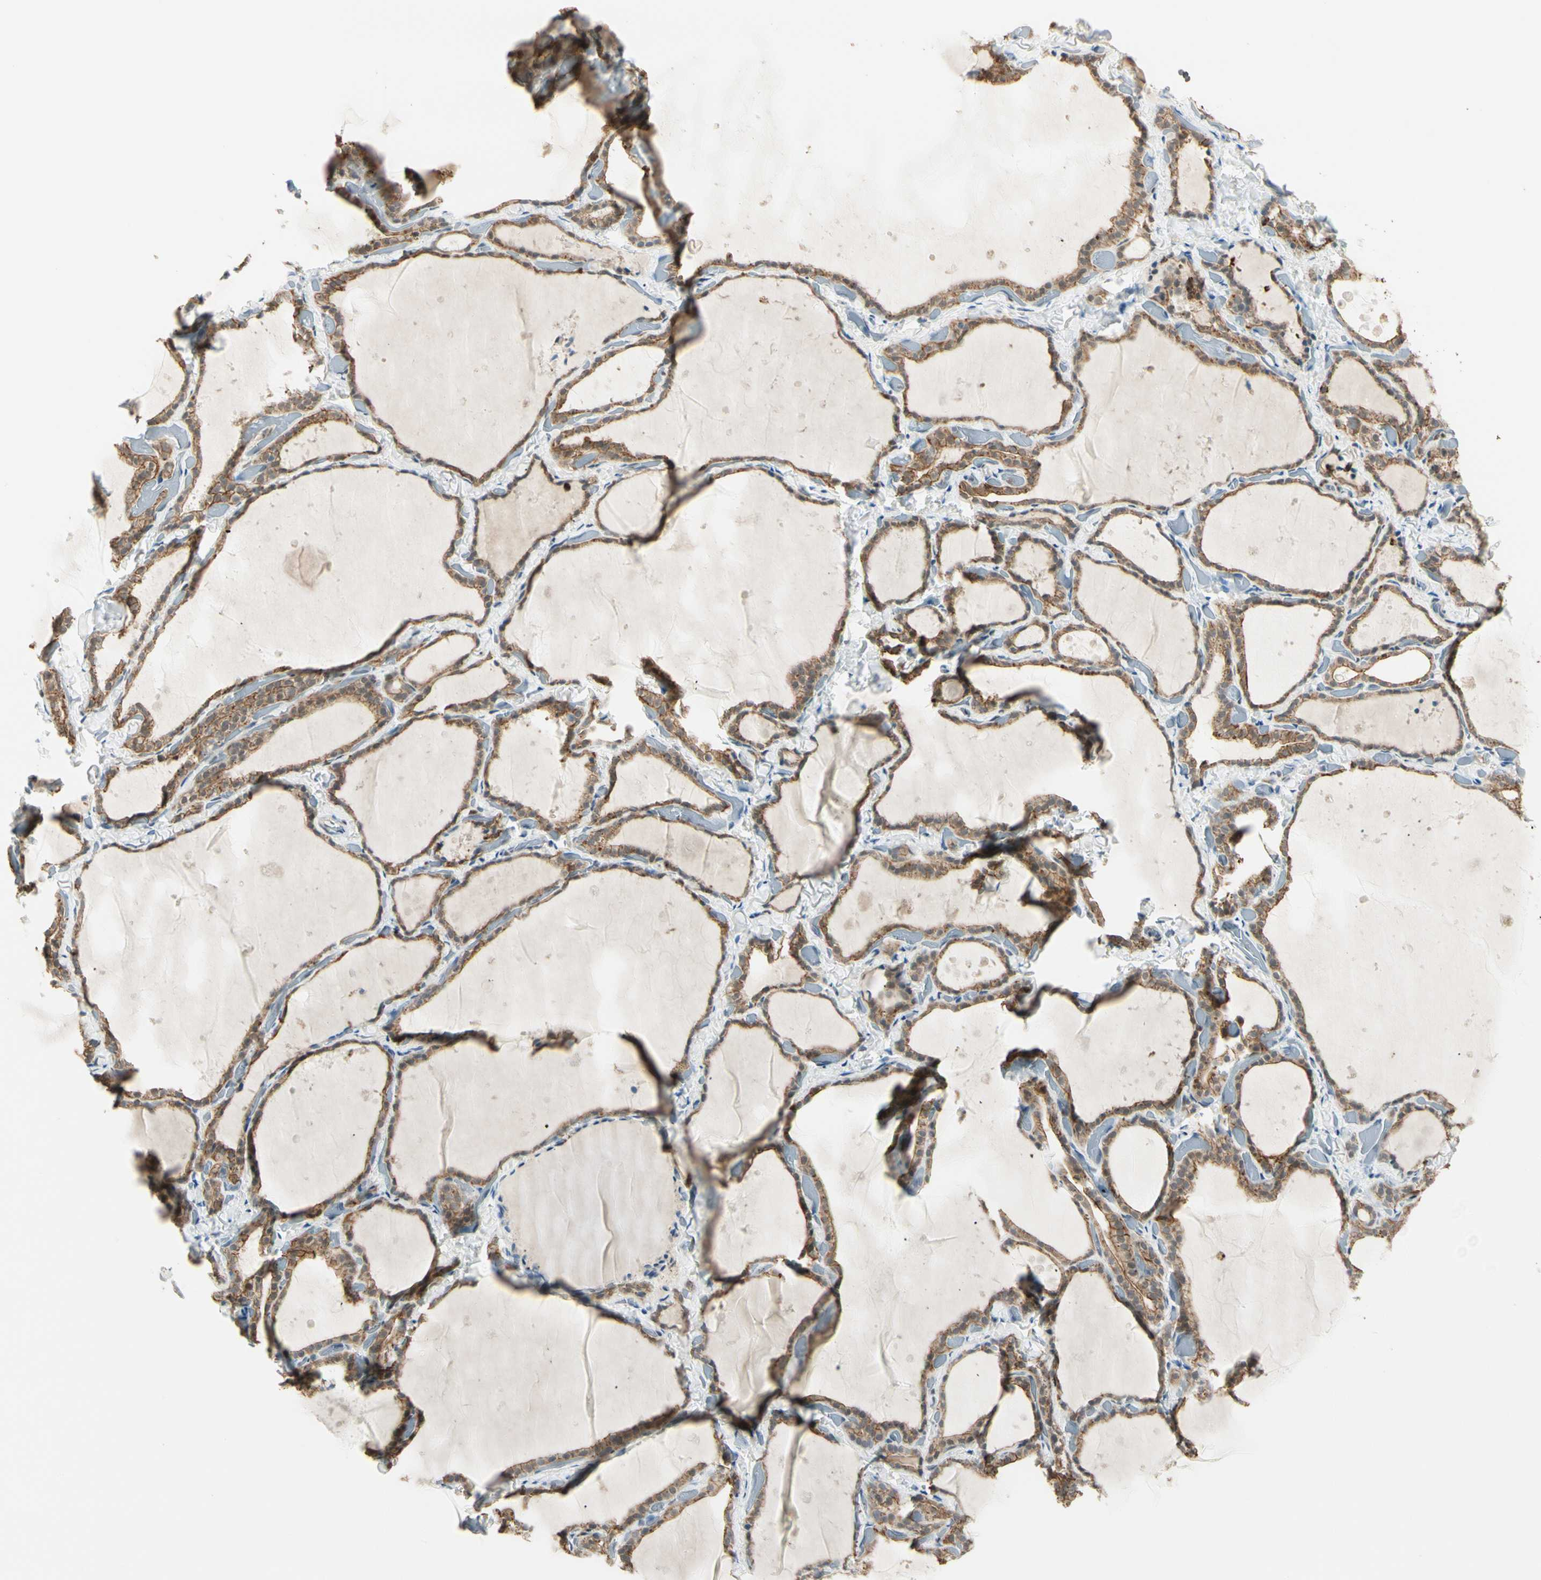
{"staining": {"intensity": "moderate", "quantity": ">75%", "location": "cytoplasmic/membranous"}, "tissue": "thyroid gland", "cell_type": "Glandular cells", "image_type": "normal", "snomed": [{"axis": "morphology", "description": "Normal tissue, NOS"}, {"axis": "topography", "description": "Thyroid gland"}], "caption": "A high-resolution photomicrograph shows immunohistochemistry (IHC) staining of unremarkable thyroid gland, which demonstrates moderate cytoplasmic/membranous positivity in approximately >75% of glandular cells.", "gene": "ATXN1", "patient": {"sex": "female", "age": 44}}